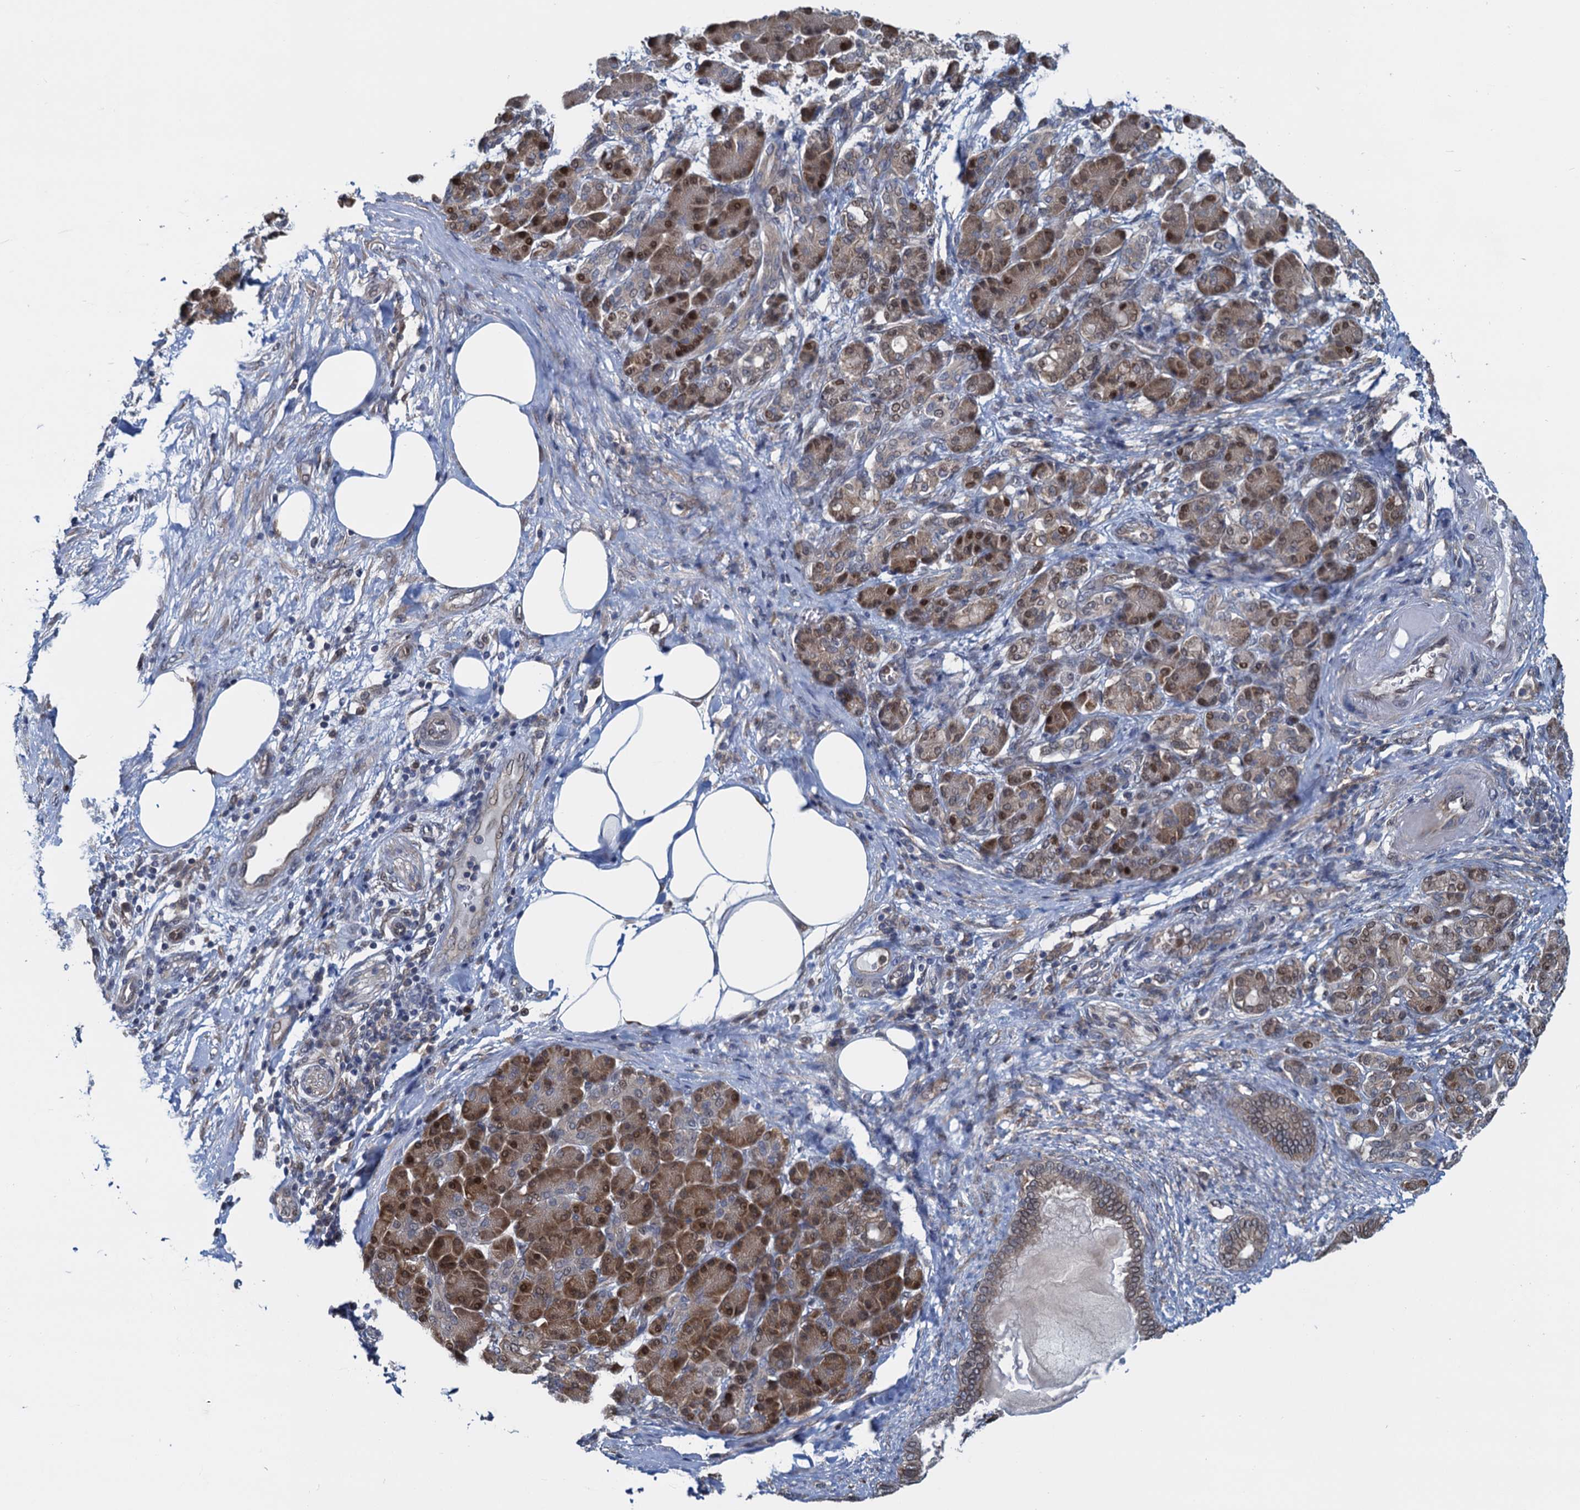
{"staining": {"intensity": "moderate", "quantity": ">75%", "location": "cytoplasmic/membranous,nuclear"}, "tissue": "pancreatic cancer", "cell_type": "Tumor cells", "image_type": "cancer", "snomed": [{"axis": "morphology", "description": "Adenocarcinoma, NOS"}, {"axis": "topography", "description": "Pancreas"}], "caption": "IHC staining of pancreatic cancer, which reveals medium levels of moderate cytoplasmic/membranous and nuclear expression in approximately >75% of tumor cells indicating moderate cytoplasmic/membranous and nuclear protein staining. The staining was performed using DAB (brown) for protein detection and nuclei were counterstained in hematoxylin (blue).", "gene": "RNF125", "patient": {"sex": "female", "age": 55}}